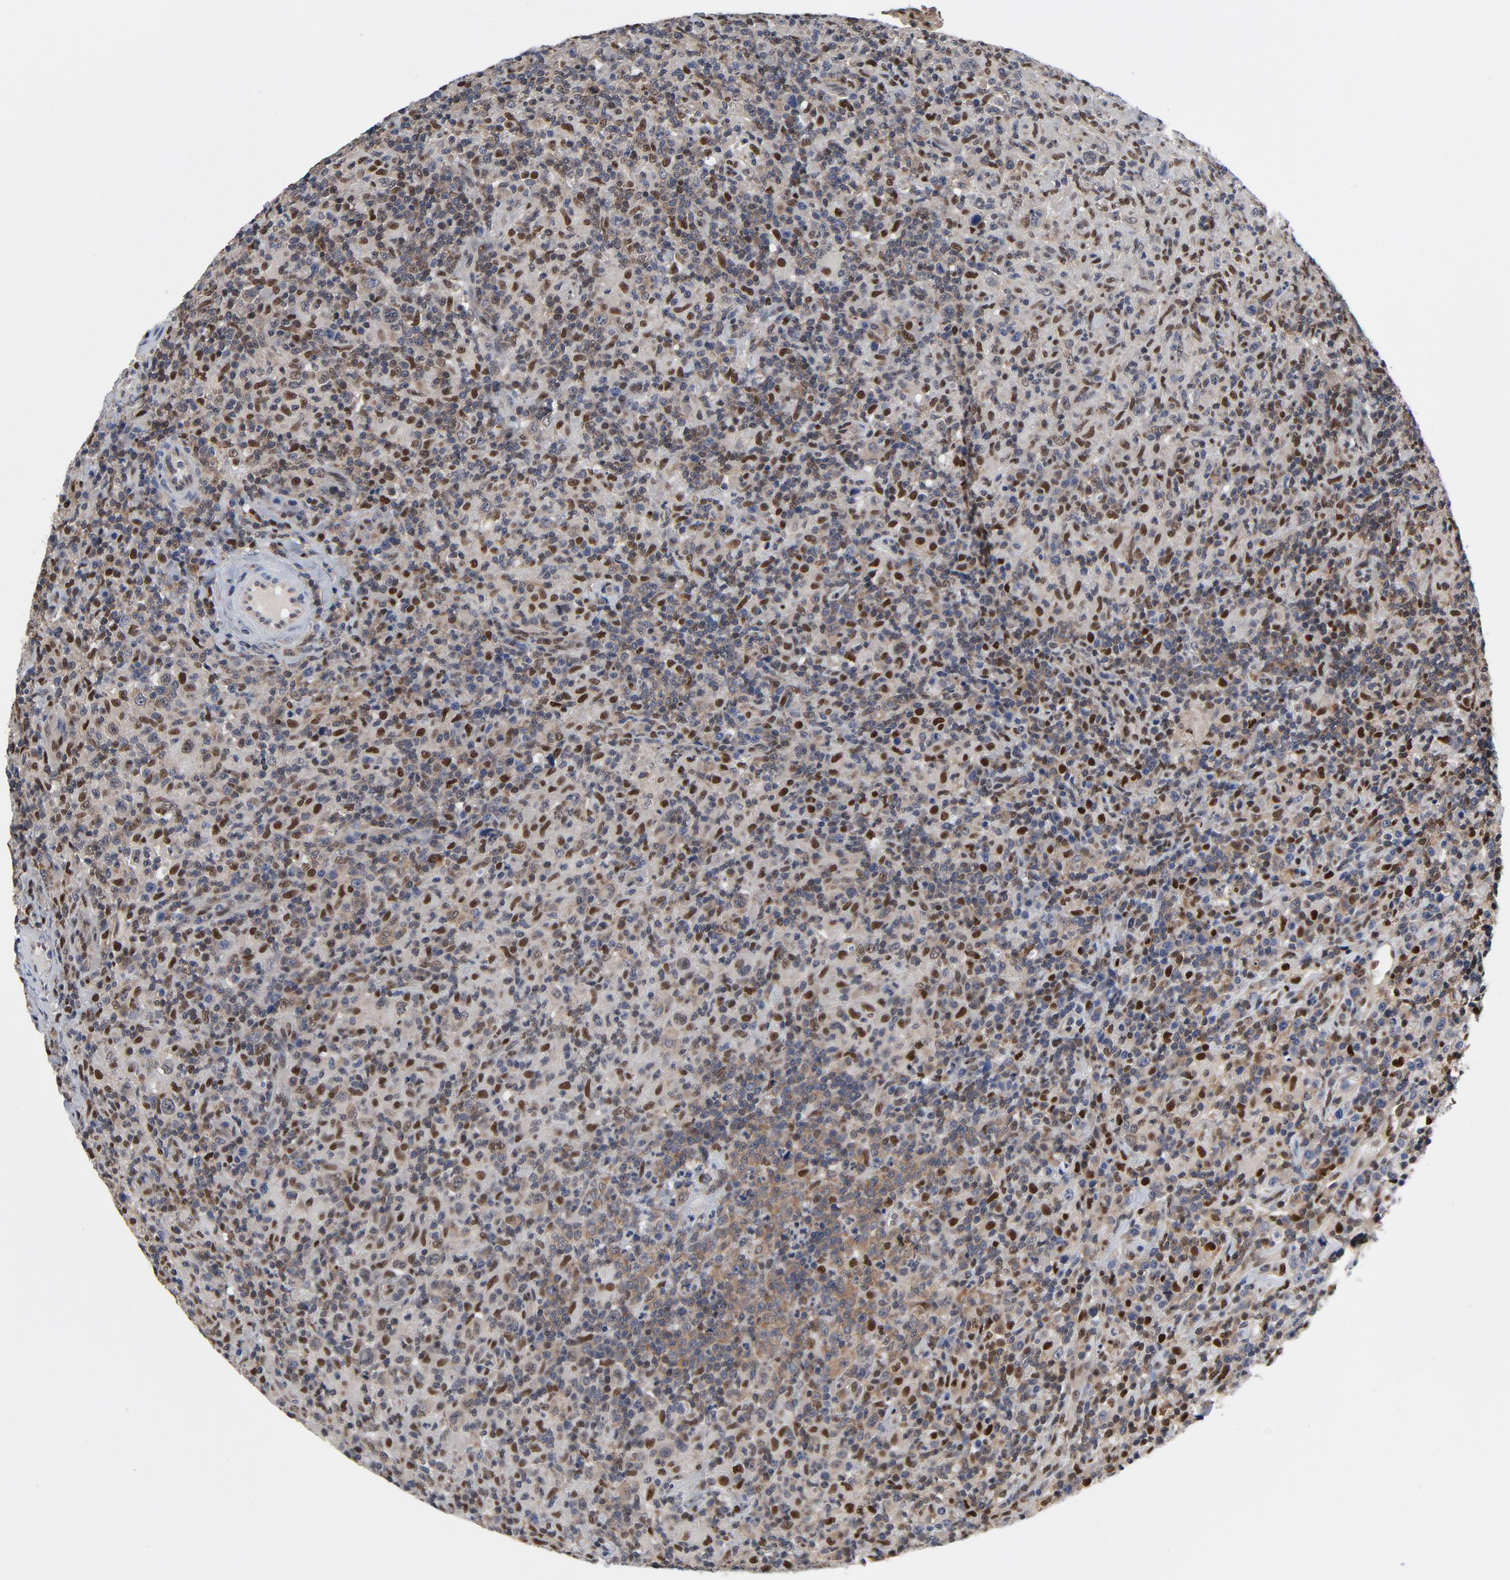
{"staining": {"intensity": "moderate", "quantity": "25%-75%", "location": "cytoplasmic/membranous,nuclear"}, "tissue": "lymphoma", "cell_type": "Tumor cells", "image_type": "cancer", "snomed": [{"axis": "morphology", "description": "Hodgkin's disease, NOS"}, {"axis": "topography", "description": "Lymph node"}], "caption": "A photomicrograph of human Hodgkin's disease stained for a protein displays moderate cytoplasmic/membranous and nuclear brown staining in tumor cells. (DAB IHC with brightfield microscopy, high magnification).", "gene": "NFKB1", "patient": {"sex": "male", "age": 65}}